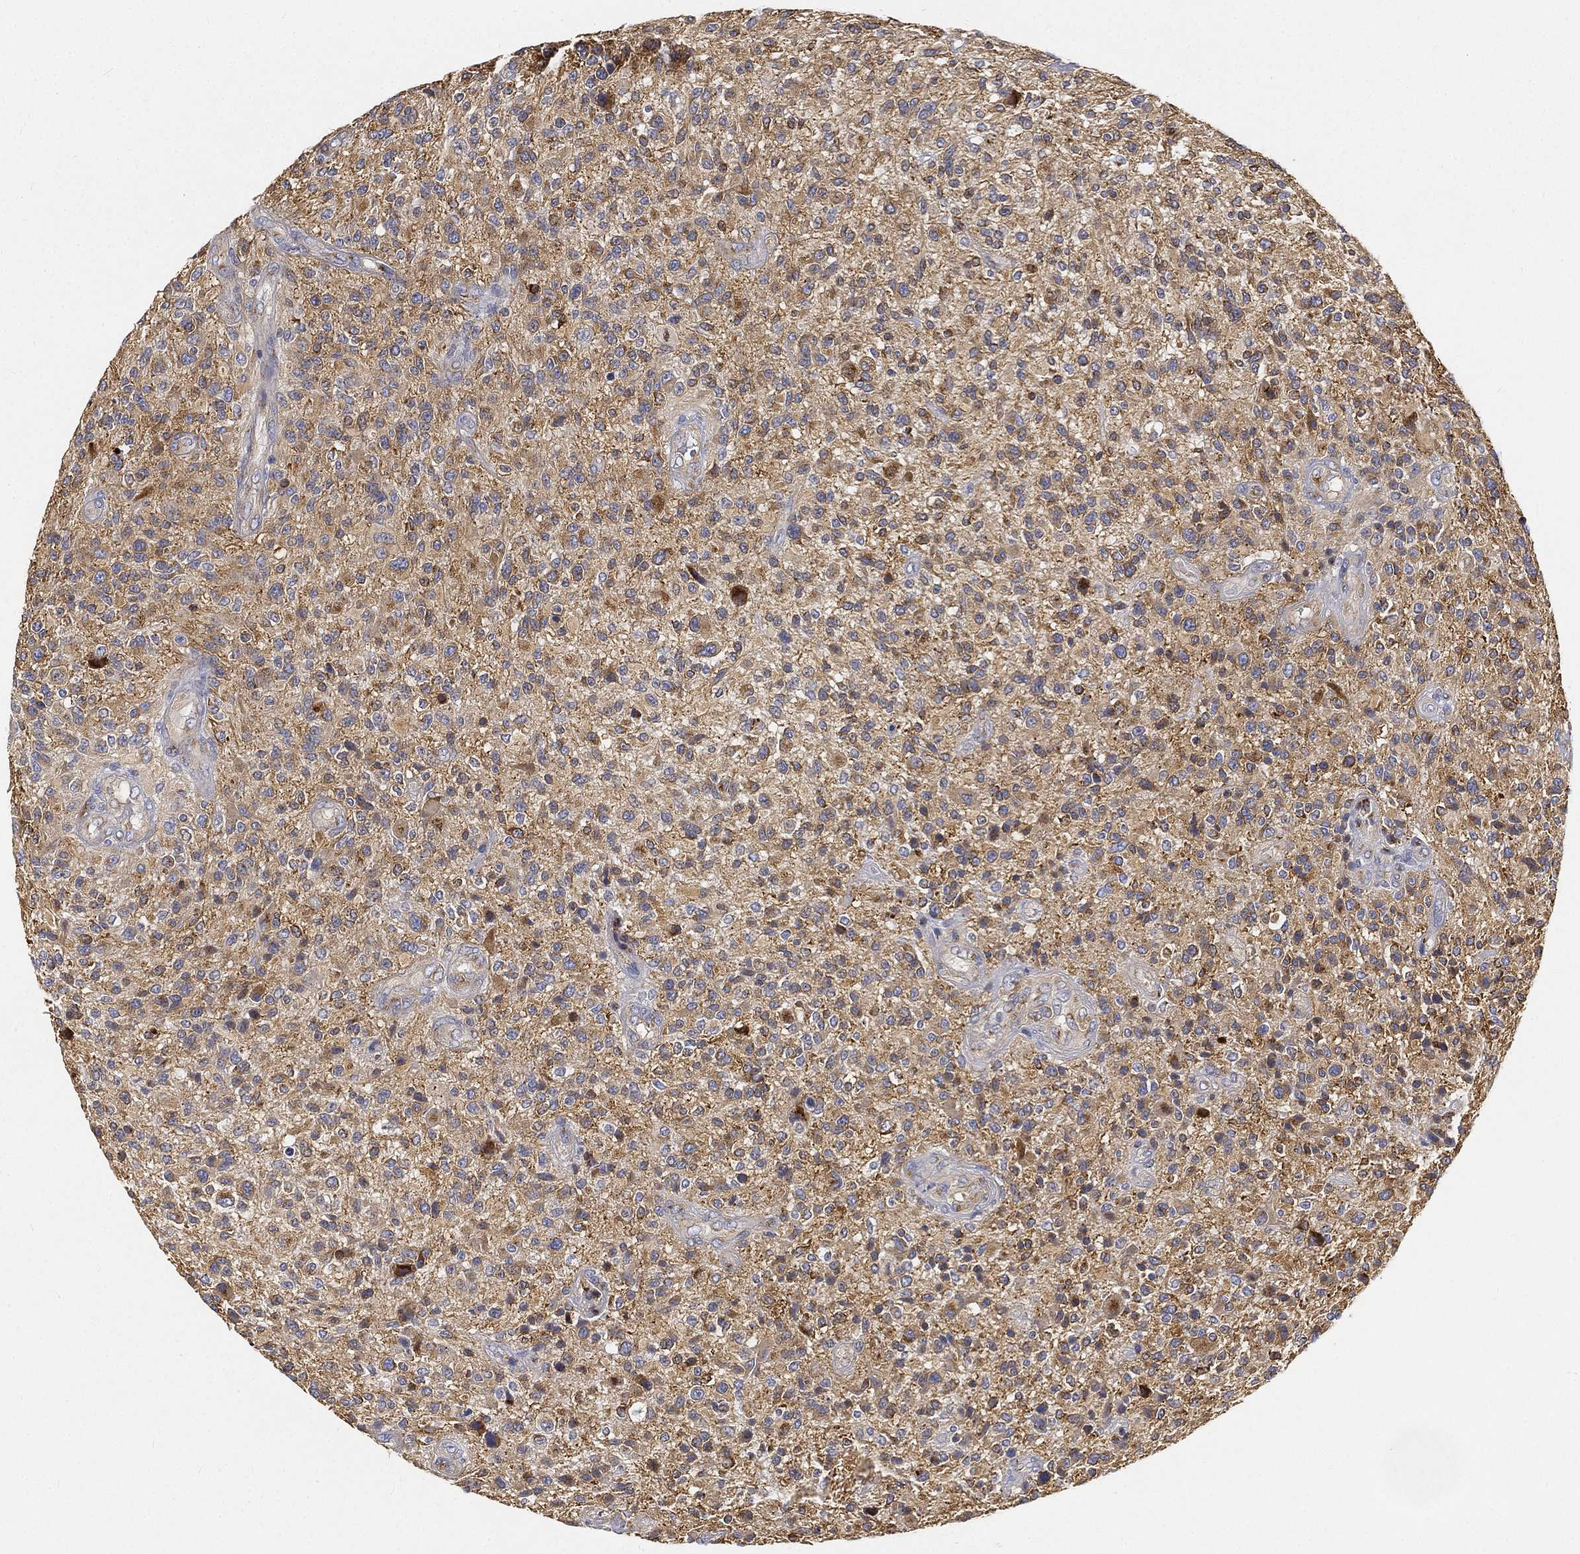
{"staining": {"intensity": "moderate", "quantity": ">75%", "location": "cytoplasmic/membranous"}, "tissue": "glioma", "cell_type": "Tumor cells", "image_type": "cancer", "snomed": [{"axis": "morphology", "description": "Glioma, malignant, High grade"}, {"axis": "topography", "description": "Brain"}], "caption": "This is a photomicrograph of immunohistochemistry staining of glioma, which shows moderate positivity in the cytoplasmic/membranous of tumor cells.", "gene": "TMEM25", "patient": {"sex": "male", "age": 47}}